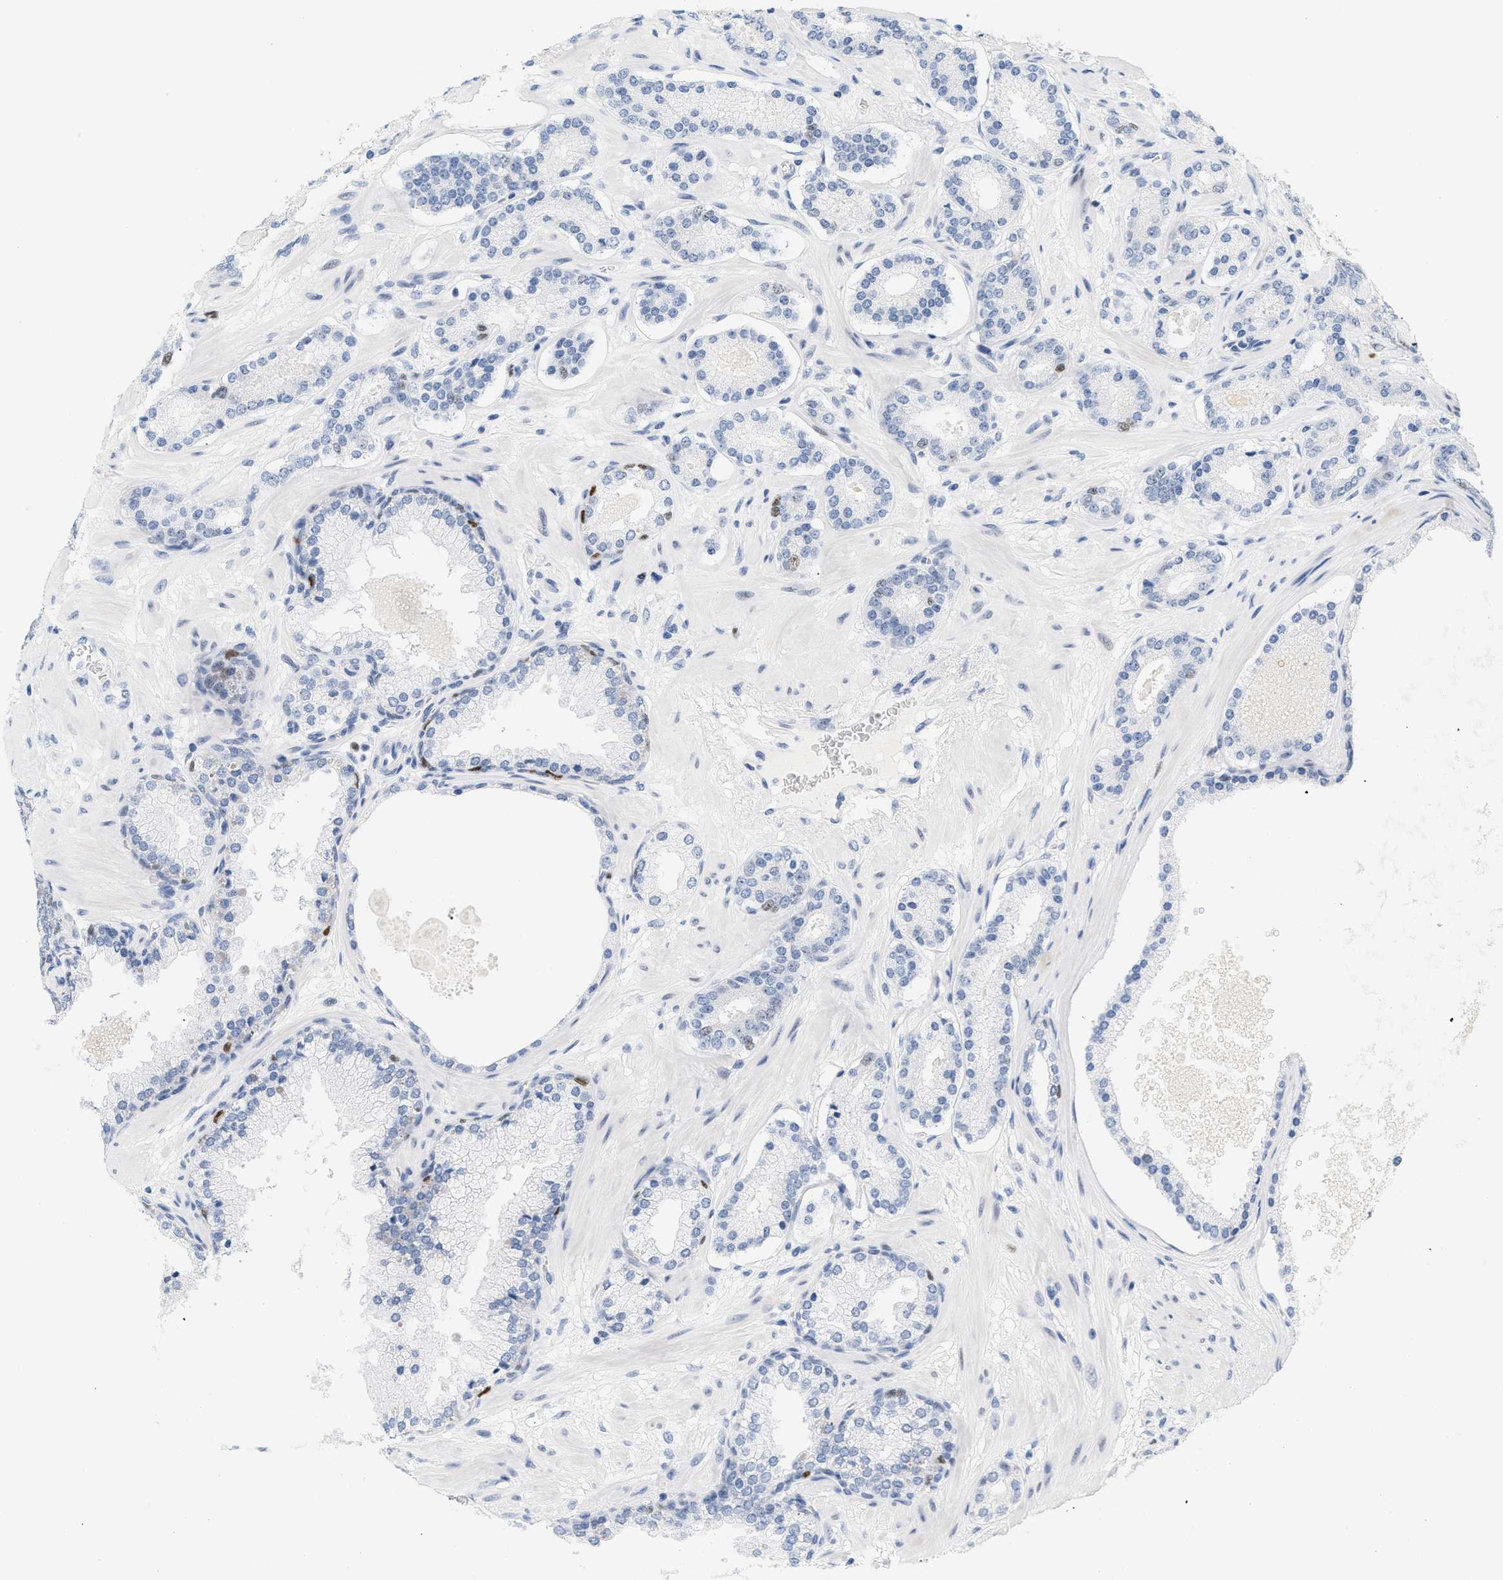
{"staining": {"intensity": "negative", "quantity": "none", "location": "none"}, "tissue": "prostate cancer", "cell_type": "Tumor cells", "image_type": "cancer", "snomed": [{"axis": "morphology", "description": "Adenocarcinoma, Low grade"}, {"axis": "topography", "description": "Prostate"}], "caption": "Protein analysis of adenocarcinoma (low-grade) (prostate) shows no significant positivity in tumor cells. (DAB immunohistochemistry, high magnification).", "gene": "MCM7", "patient": {"sex": "male", "age": 63}}